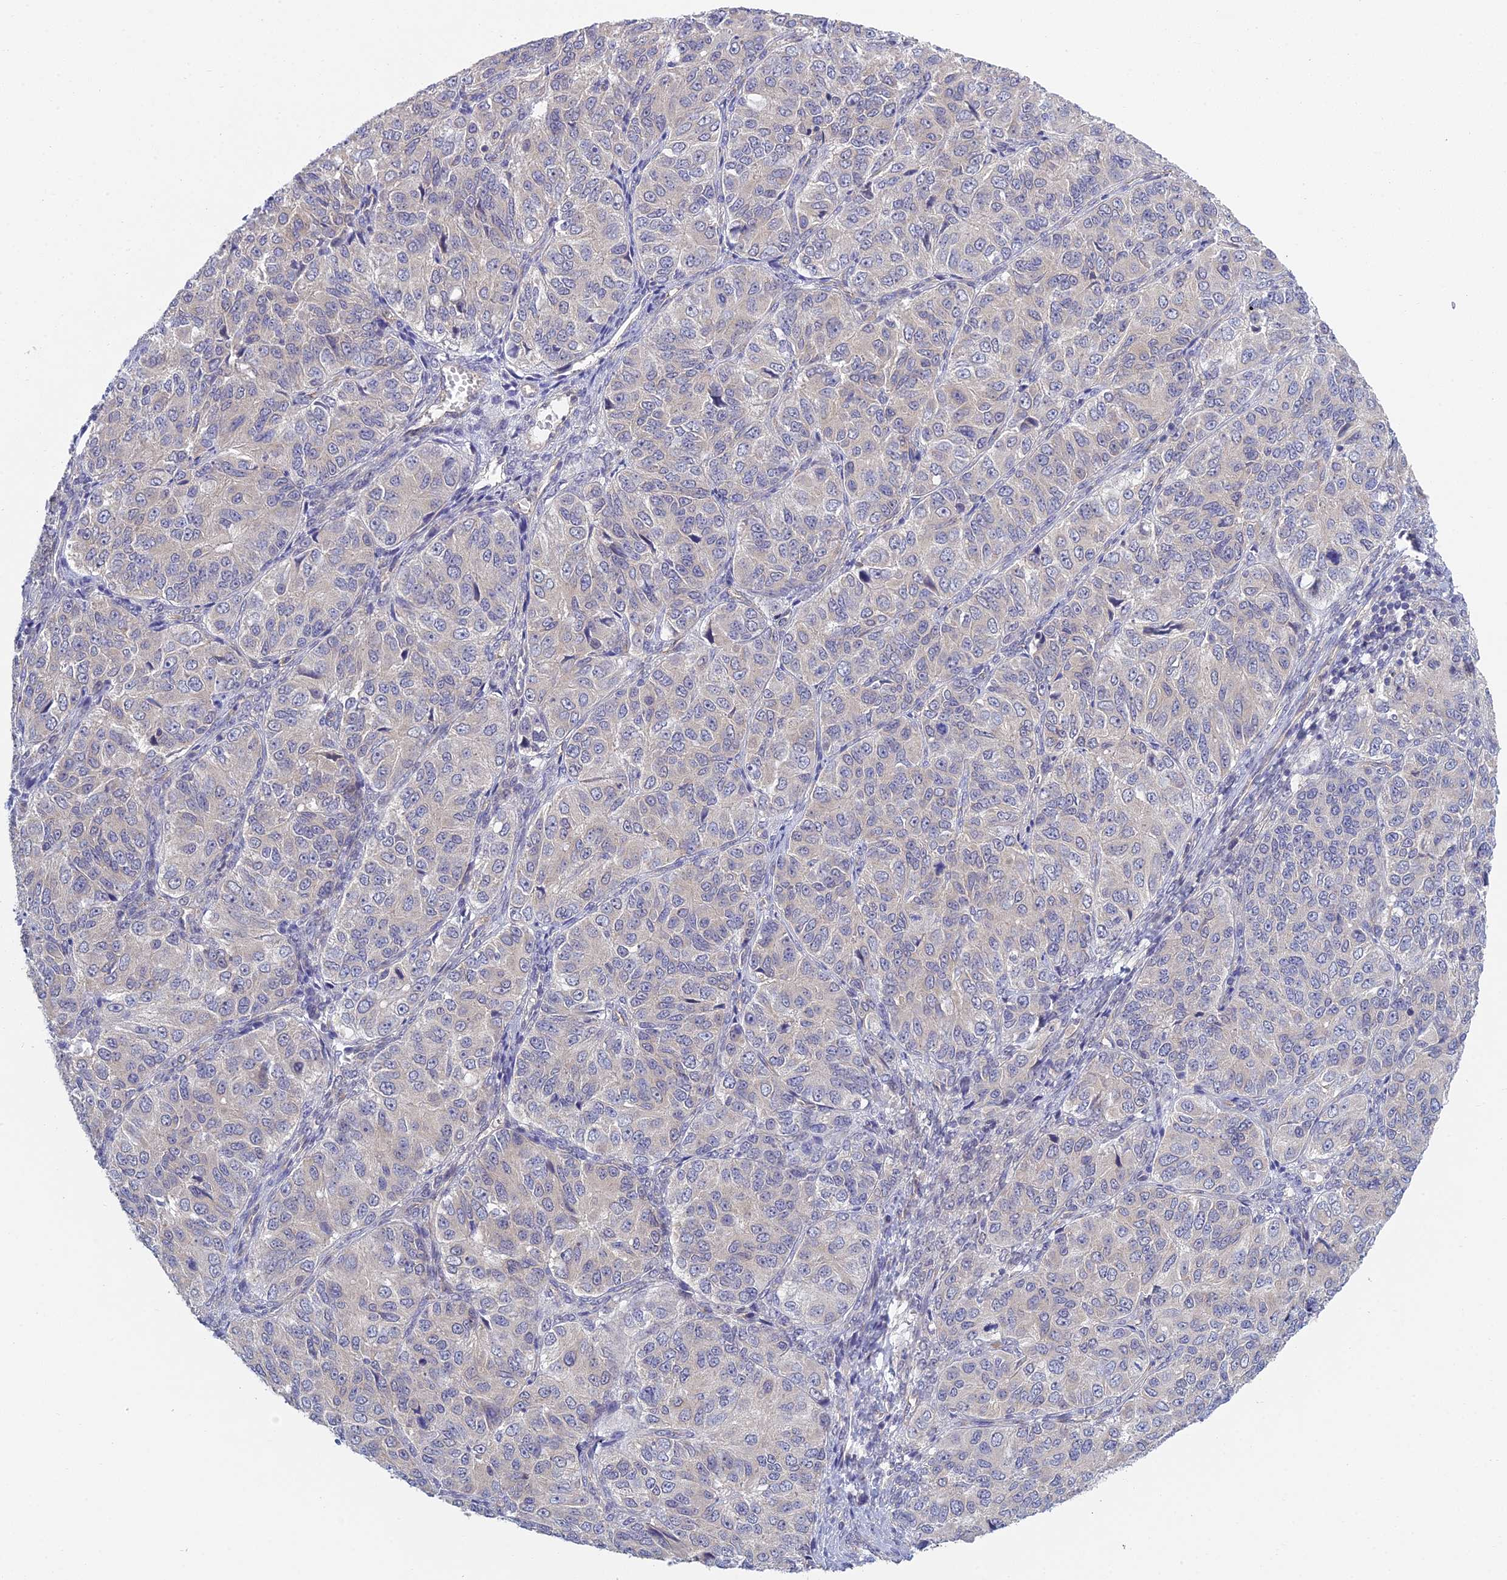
{"staining": {"intensity": "negative", "quantity": "none", "location": "none"}, "tissue": "ovarian cancer", "cell_type": "Tumor cells", "image_type": "cancer", "snomed": [{"axis": "morphology", "description": "Carcinoma, endometroid"}, {"axis": "topography", "description": "Ovary"}], "caption": "This is an immunohistochemistry photomicrograph of human ovarian endometroid carcinoma. There is no positivity in tumor cells.", "gene": "METTL26", "patient": {"sex": "female", "age": 51}}